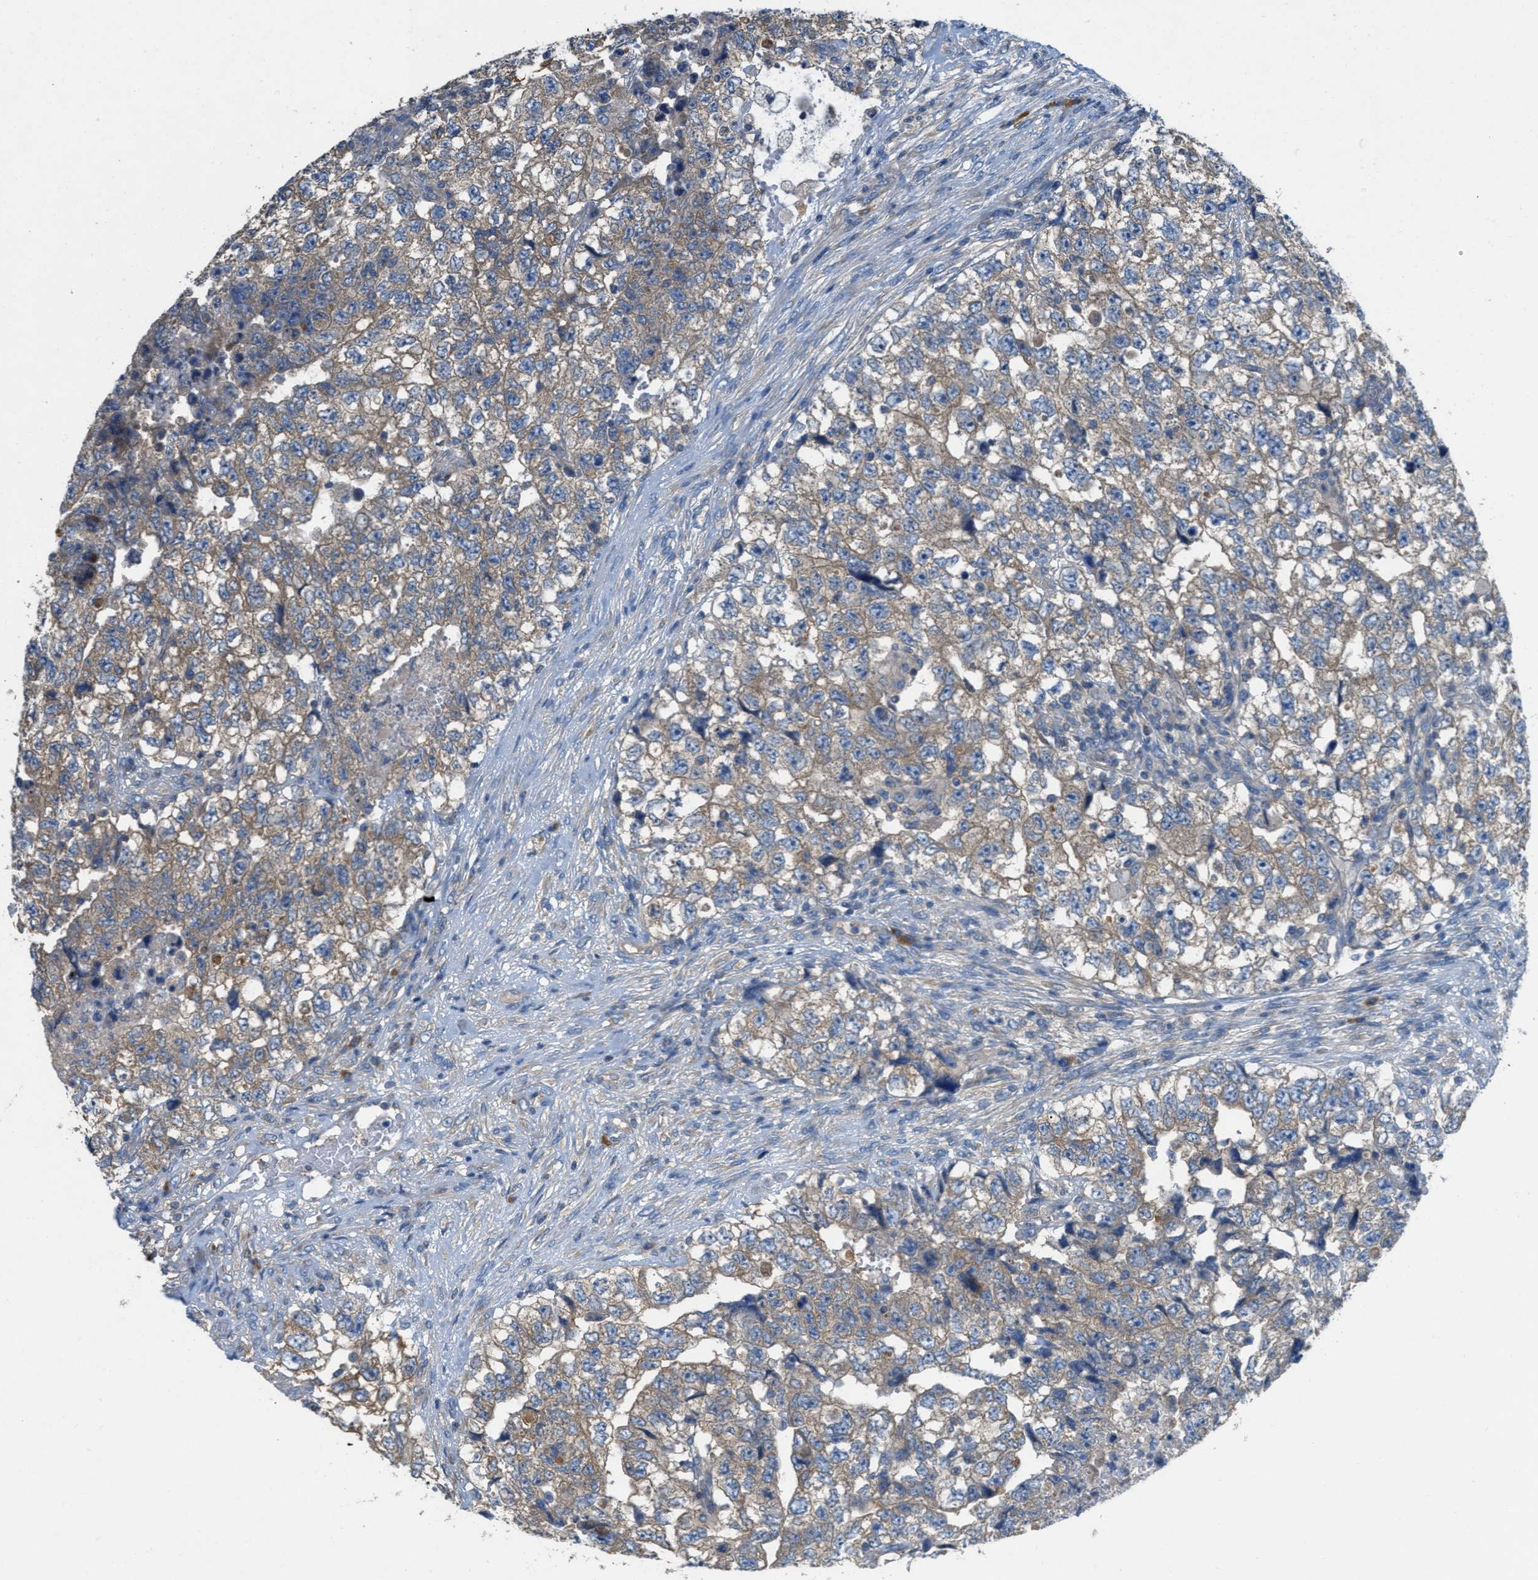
{"staining": {"intensity": "weak", "quantity": ">75%", "location": "cytoplasmic/membranous"}, "tissue": "testis cancer", "cell_type": "Tumor cells", "image_type": "cancer", "snomed": [{"axis": "morphology", "description": "Carcinoma, Embryonal, NOS"}, {"axis": "topography", "description": "Testis"}], "caption": "The micrograph exhibits a brown stain indicating the presence of a protein in the cytoplasmic/membranous of tumor cells in embryonal carcinoma (testis).", "gene": "UBA5", "patient": {"sex": "male", "age": 36}}